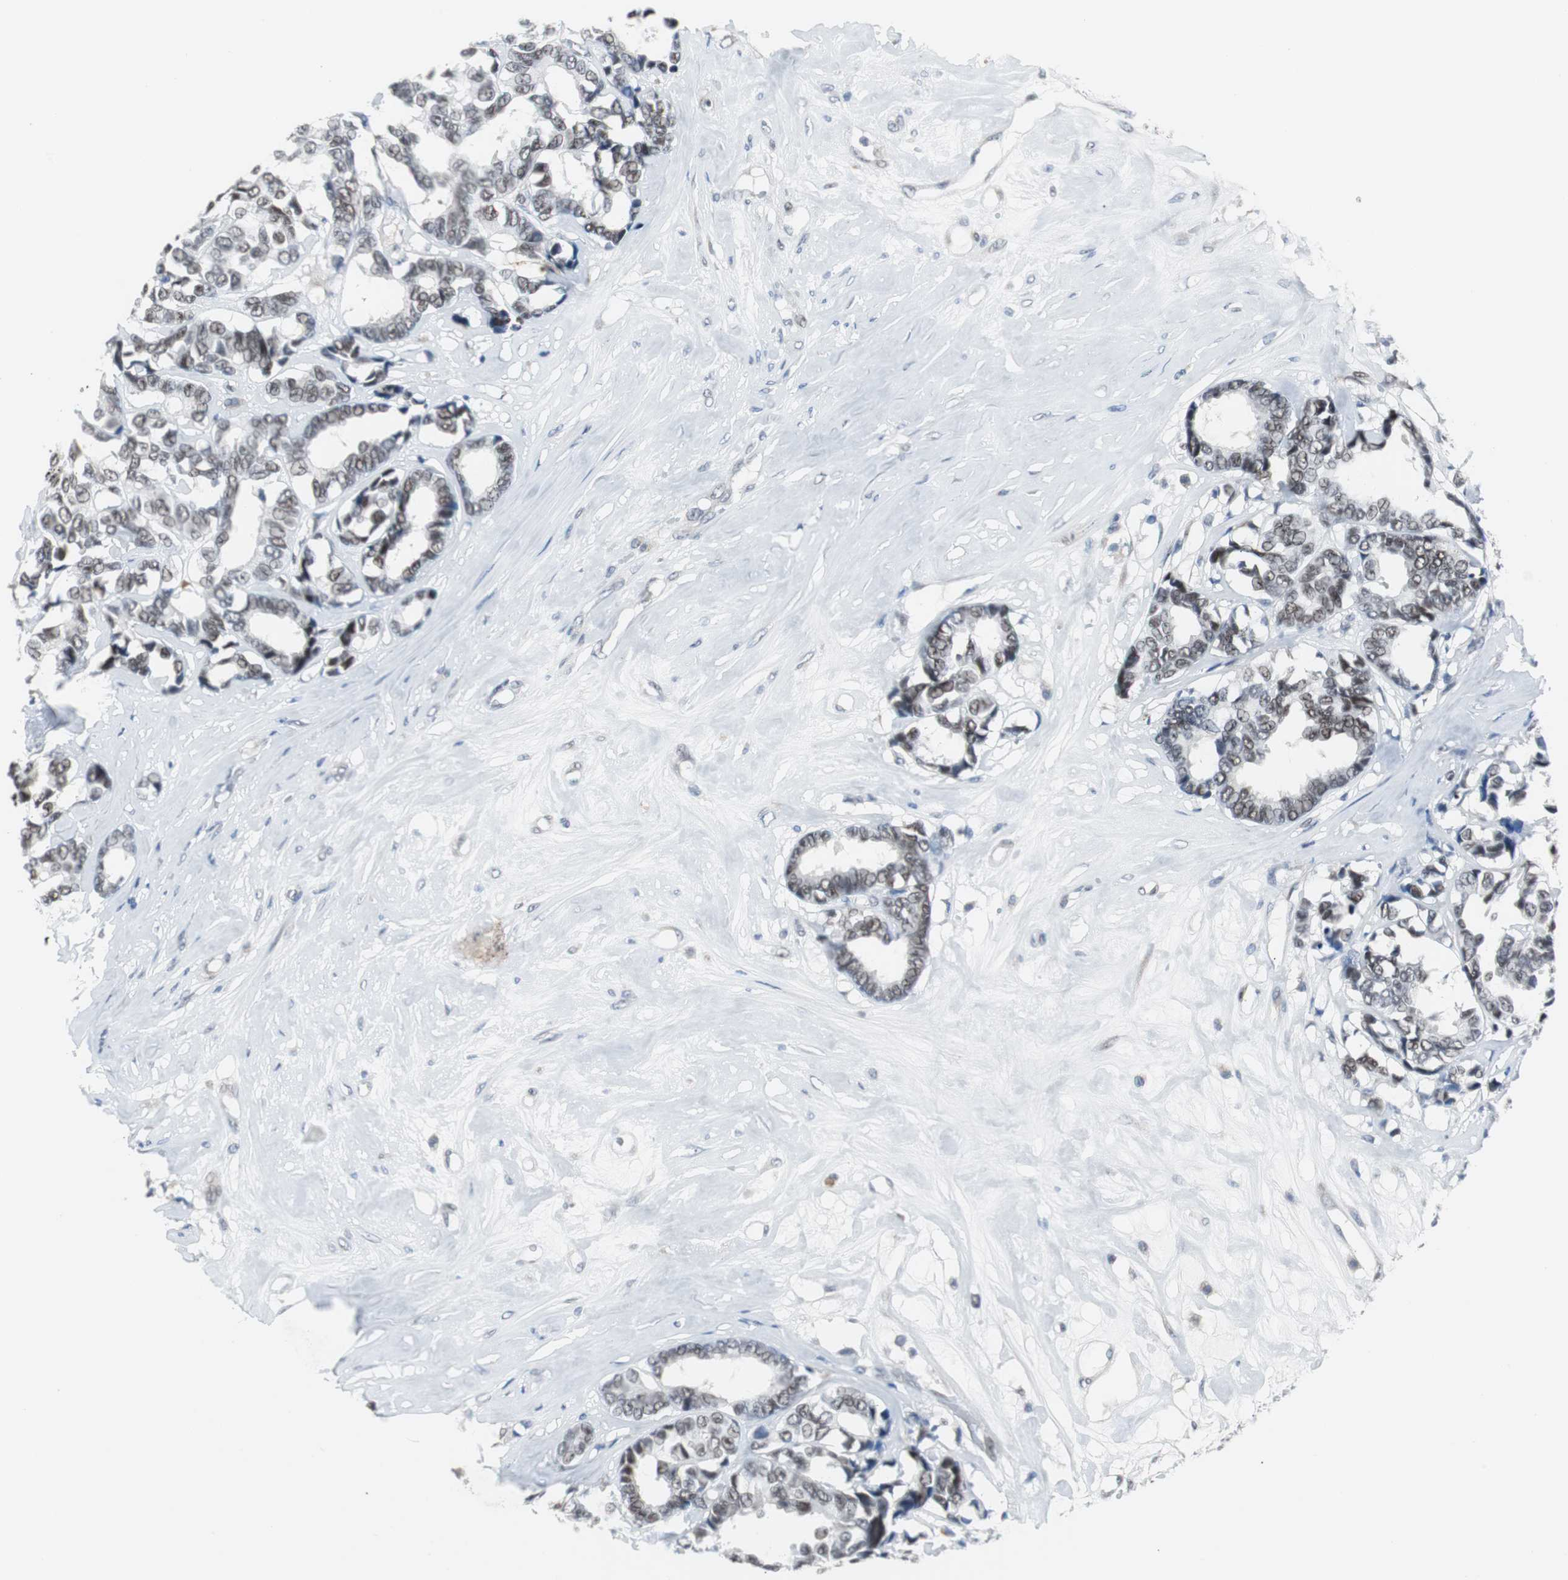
{"staining": {"intensity": "moderate", "quantity": "25%-75%", "location": "nuclear"}, "tissue": "breast cancer", "cell_type": "Tumor cells", "image_type": "cancer", "snomed": [{"axis": "morphology", "description": "Duct carcinoma"}, {"axis": "topography", "description": "Breast"}], "caption": "Immunohistochemistry (IHC) staining of breast cancer, which displays medium levels of moderate nuclear positivity in about 25%-75% of tumor cells indicating moderate nuclear protein expression. The staining was performed using DAB (3,3'-diaminobenzidine) (brown) for protein detection and nuclei were counterstained in hematoxylin (blue).", "gene": "ZHX2", "patient": {"sex": "female", "age": 87}}